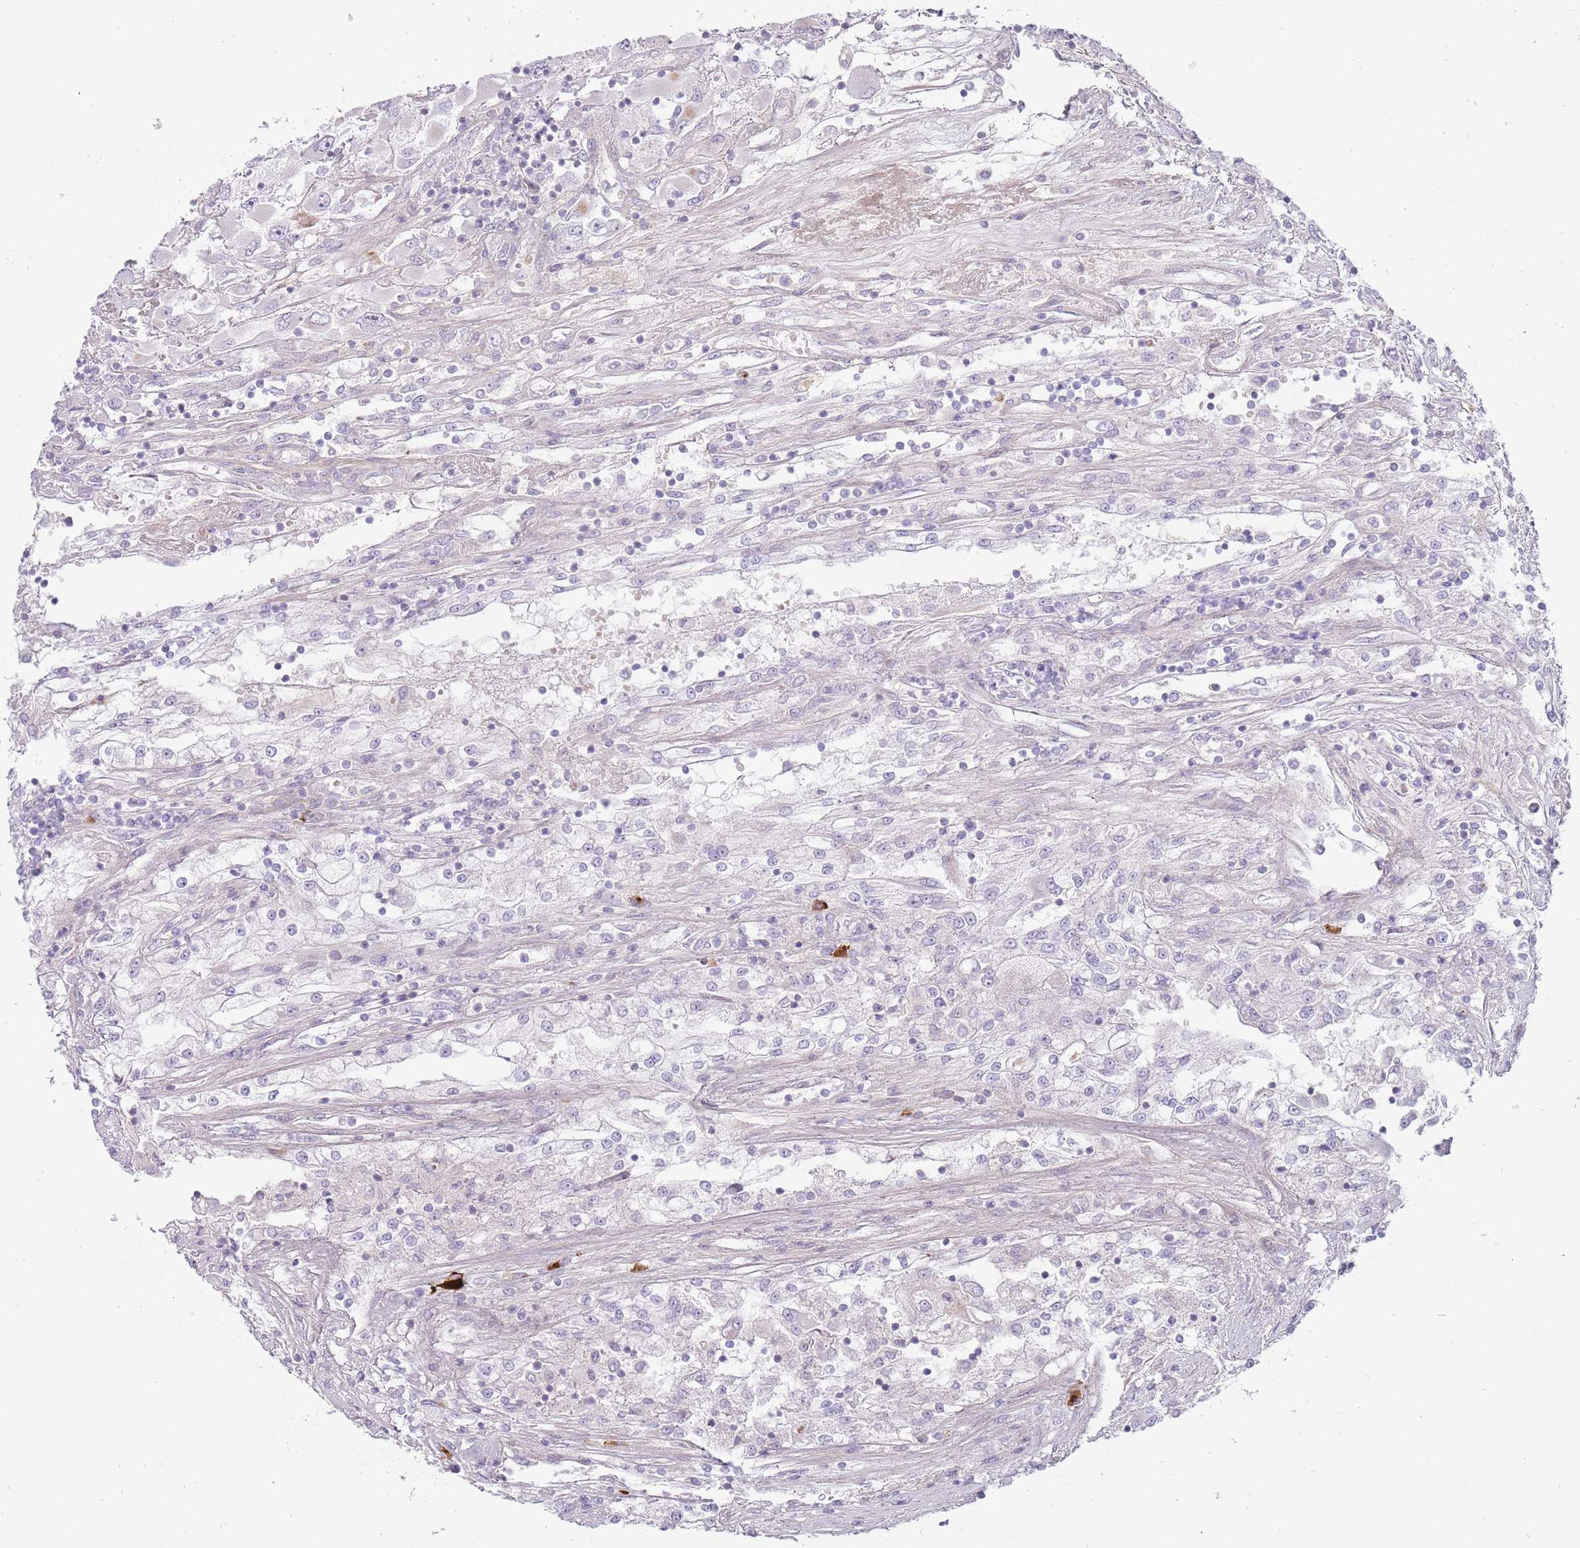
{"staining": {"intensity": "negative", "quantity": "none", "location": "none"}, "tissue": "renal cancer", "cell_type": "Tumor cells", "image_type": "cancer", "snomed": [{"axis": "morphology", "description": "Adenocarcinoma, NOS"}, {"axis": "topography", "description": "Kidney"}], "caption": "Immunohistochemistry image of neoplastic tissue: adenocarcinoma (renal) stained with DAB (3,3'-diaminobenzidine) reveals no significant protein positivity in tumor cells.", "gene": "MCUB", "patient": {"sex": "female", "age": 52}}